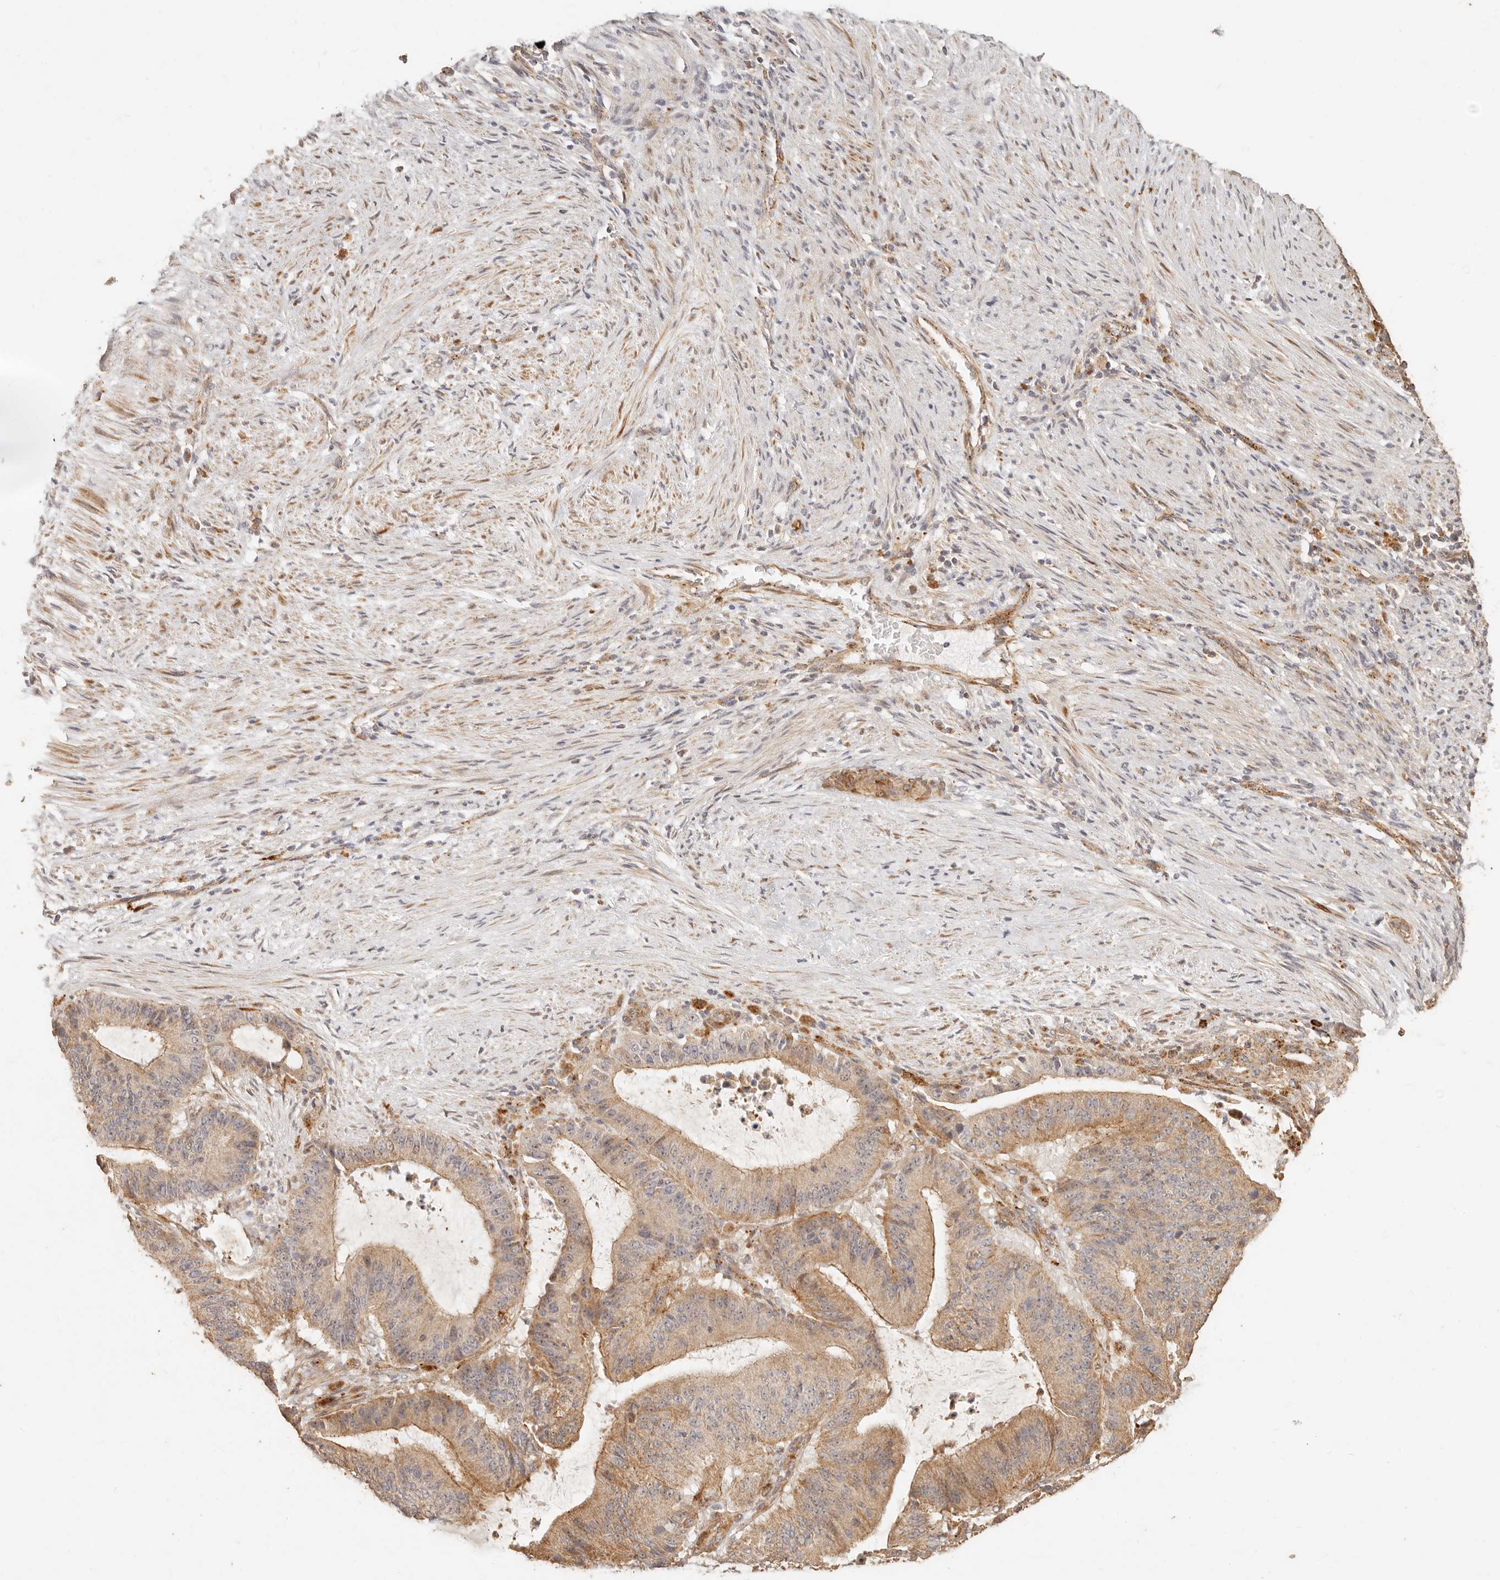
{"staining": {"intensity": "moderate", "quantity": ">75%", "location": "cytoplasmic/membranous"}, "tissue": "liver cancer", "cell_type": "Tumor cells", "image_type": "cancer", "snomed": [{"axis": "morphology", "description": "Normal tissue, NOS"}, {"axis": "morphology", "description": "Cholangiocarcinoma"}, {"axis": "topography", "description": "Liver"}, {"axis": "topography", "description": "Peripheral nerve tissue"}], "caption": "Liver cholangiocarcinoma tissue displays moderate cytoplasmic/membranous positivity in about >75% of tumor cells, visualized by immunohistochemistry. The protein of interest is shown in brown color, while the nuclei are stained blue.", "gene": "PTPN22", "patient": {"sex": "female", "age": 73}}